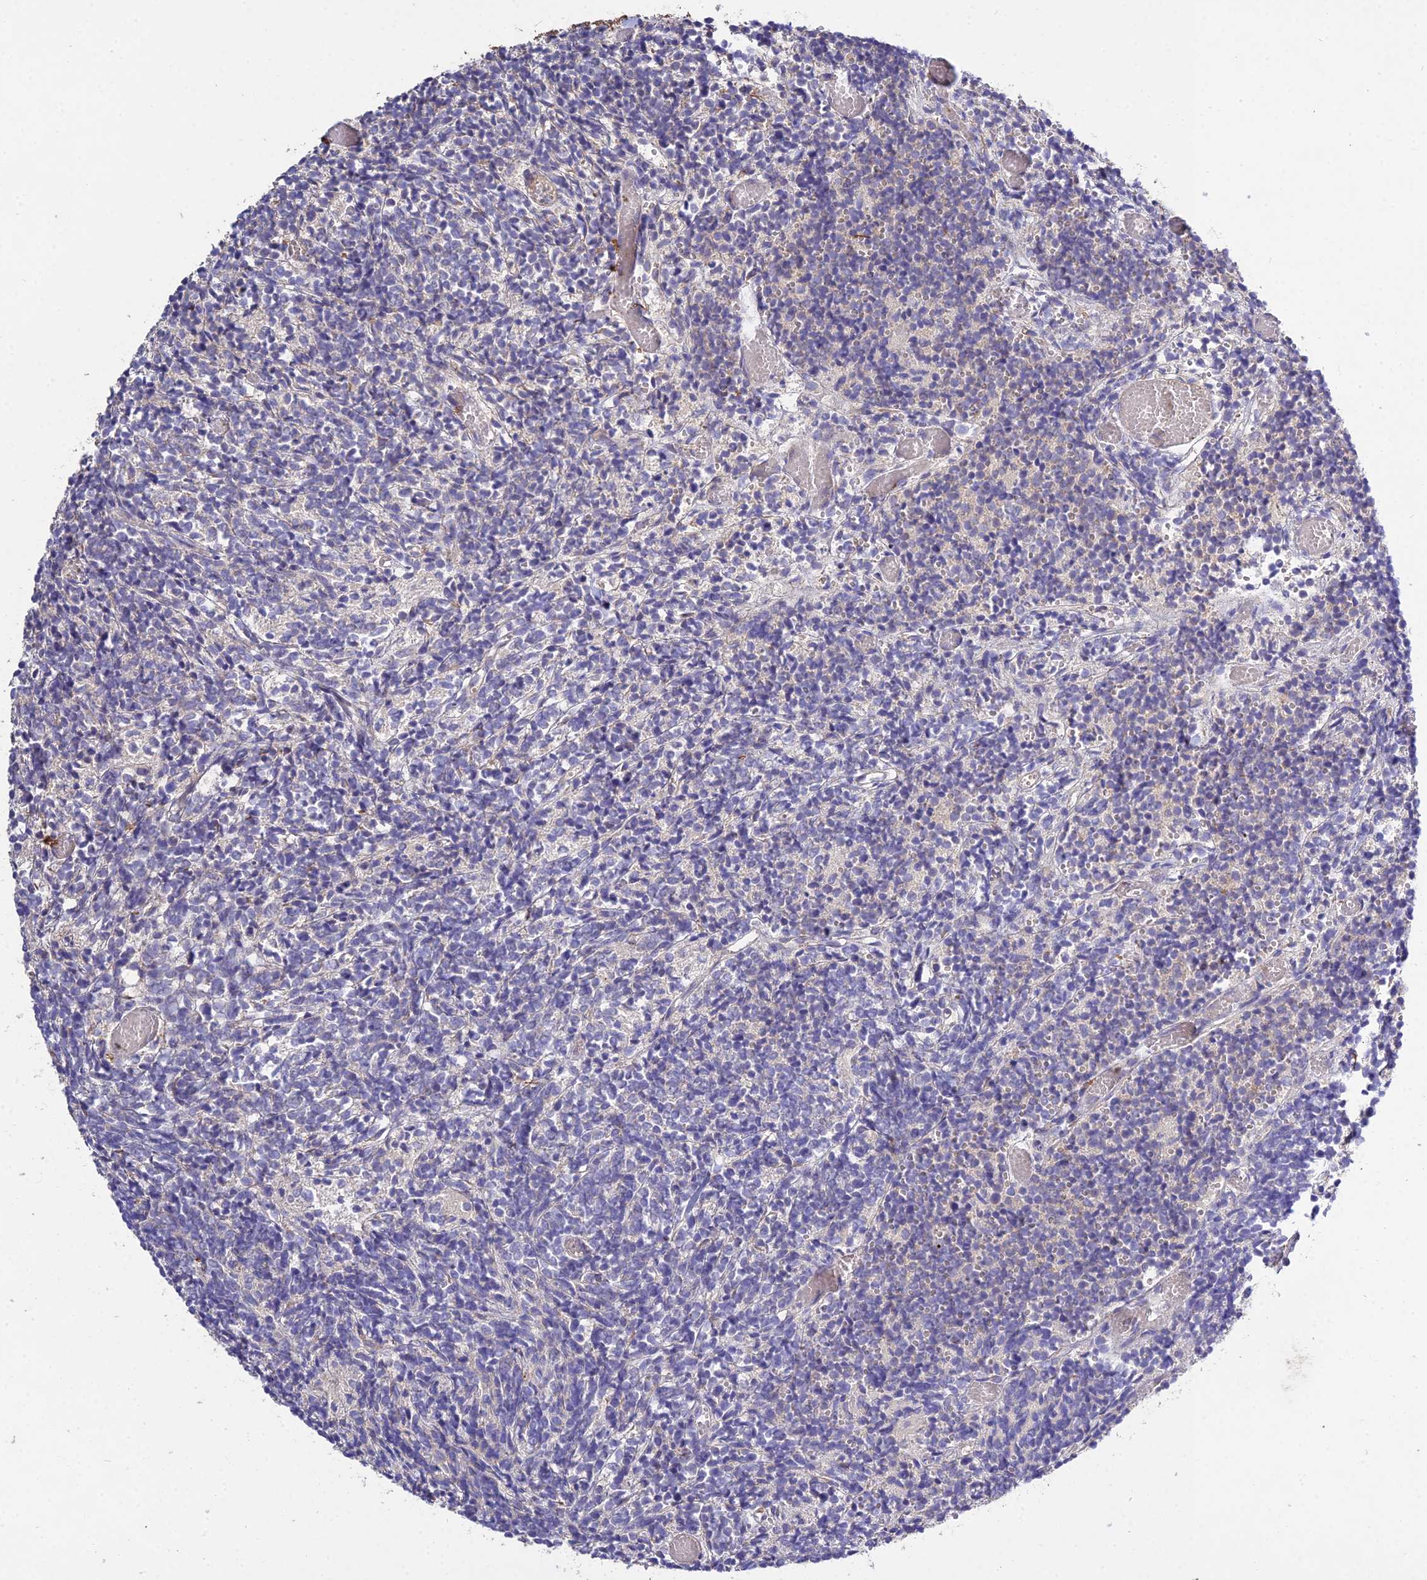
{"staining": {"intensity": "negative", "quantity": "none", "location": "none"}, "tissue": "glioma", "cell_type": "Tumor cells", "image_type": "cancer", "snomed": [{"axis": "morphology", "description": "Glioma, malignant, Low grade"}, {"axis": "topography", "description": "Brain"}], "caption": "High magnification brightfield microscopy of malignant glioma (low-grade) stained with DAB (3,3'-diaminobenzidine) (brown) and counterstained with hematoxylin (blue): tumor cells show no significant staining. The staining is performed using DAB (3,3'-diaminobenzidine) brown chromogen with nuclei counter-stained in using hematoxylin.", "gene": "GRTP1", "patient": {"sex": "female", "age": 1}}